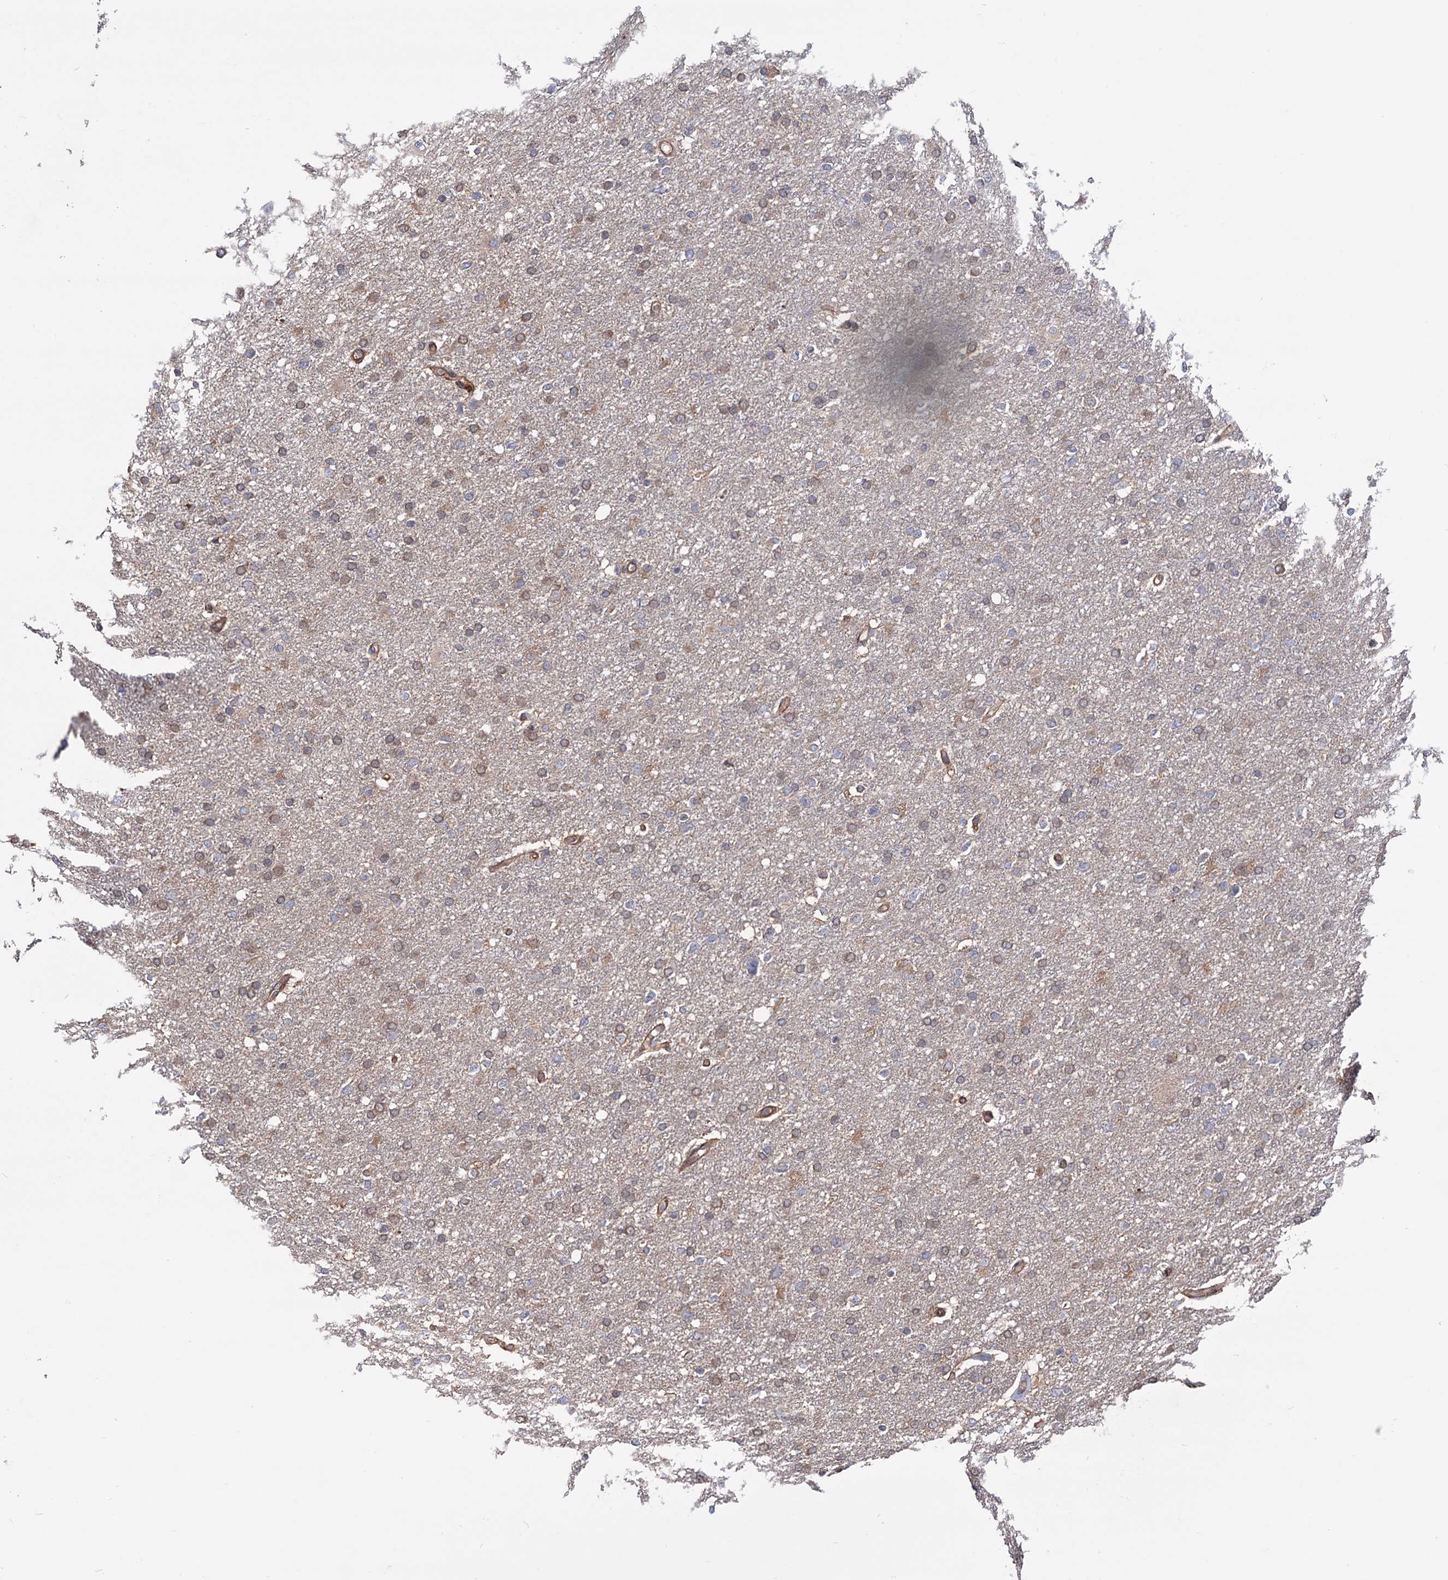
{"staining": {"intensity": "weak", "quantity": "25%-75%", "location": "cytoplasmic/membranous,nuclear"}, "tissue": "glioma", "cell_type": "Tumor cells", "image_type": "cancer", "snomed": [{"axis": "morphology", "description": "Glioma, malignant, High grade"}, {"axis": "topography", "description": "Cerebral cortex"}], "caption": "There is low levels of weak cytoplasmic/membranous and nuclear positivity in tumor cells of malignant high-grade glioma, as demonstrated by immunohistochemical staining (brown color).", "gene": "FERMT2", "patient": {"sex": "female", "age": 36}}